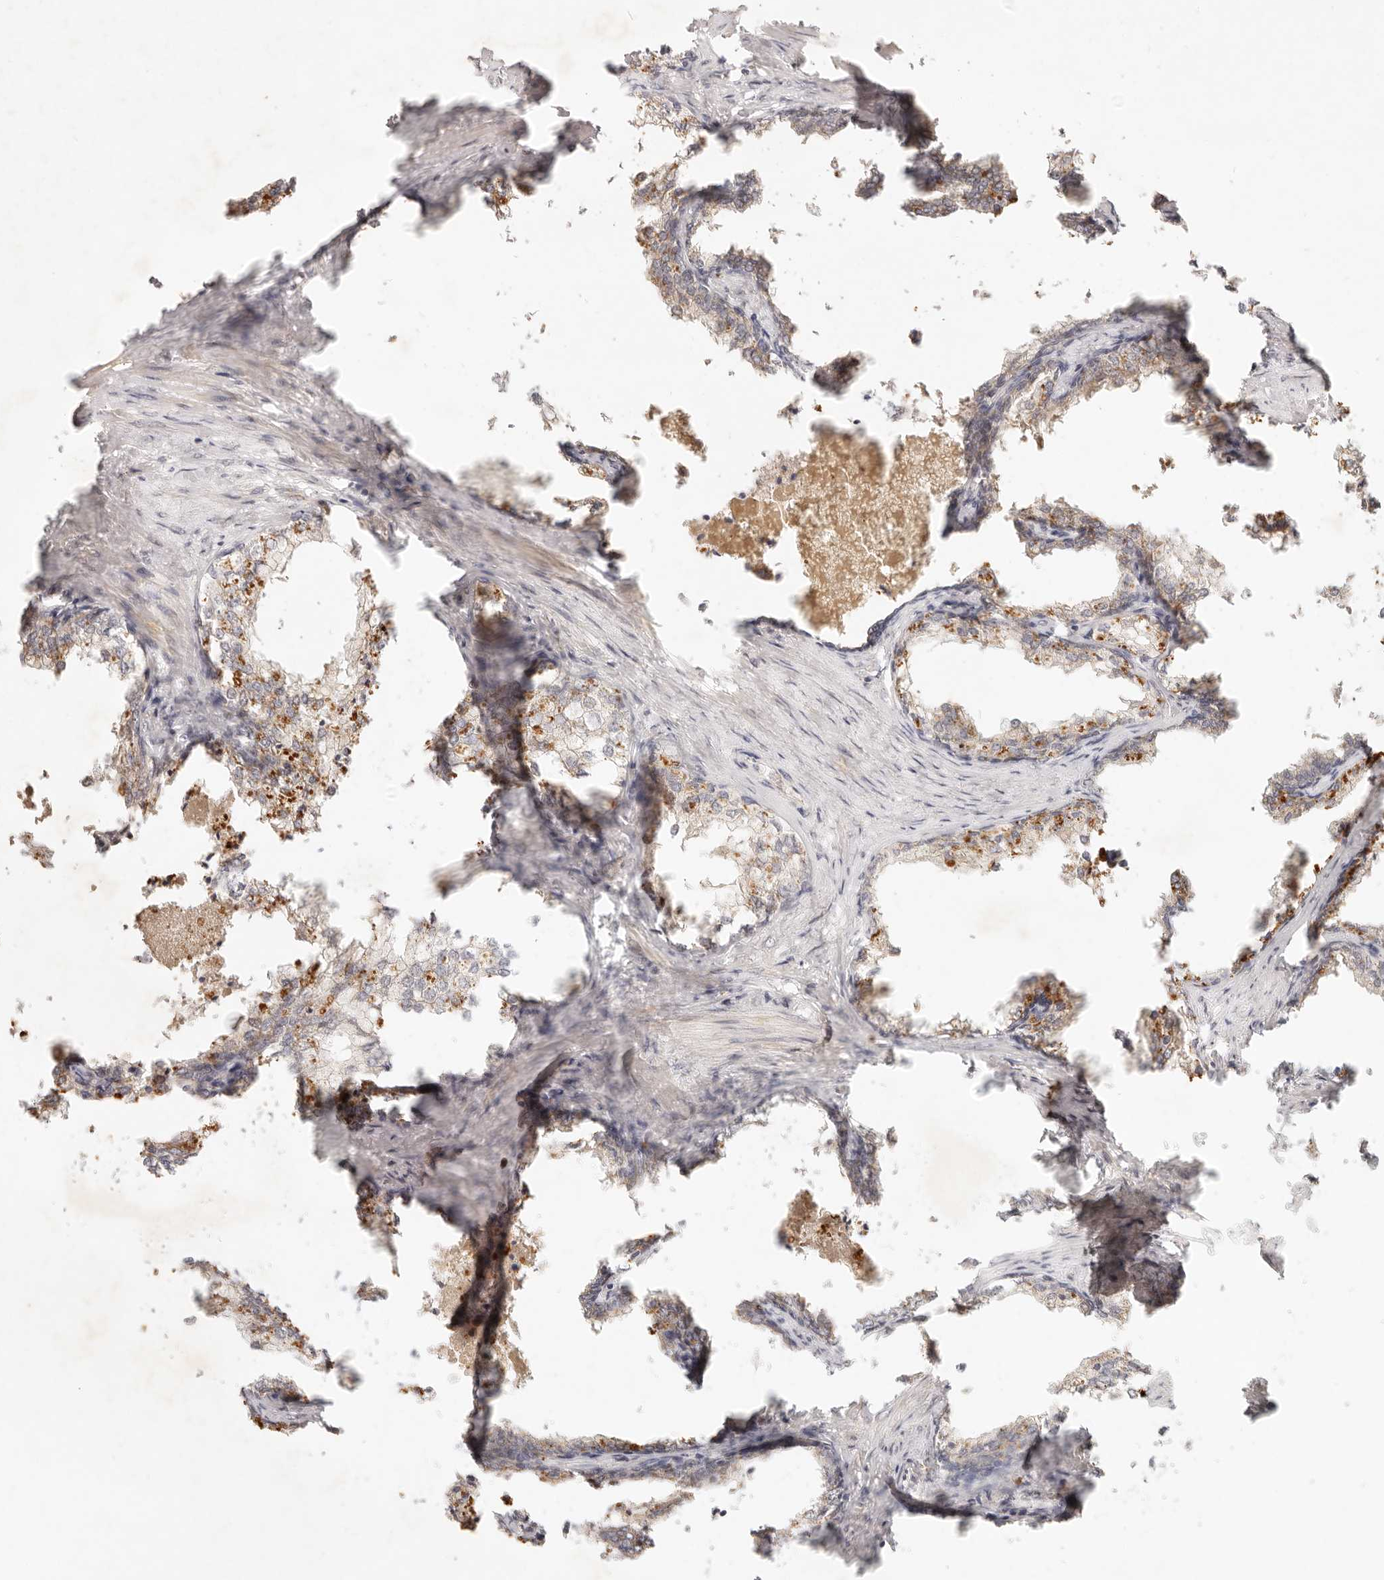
{"staining": {"intensity": "weak", "quantity": "<25%", "location": "cytoplasmic/membranous"}, "tissue": "prostate cancer", "cell_type": "Tumor cells", "image_type": "cancer", "snomed": [{"axis": "morphology", "description": "Adenocarcinoma, High grade"}, {"axis": "topography", "description": "Prostate"}], "caption": "Tumor cells show no significant positivity in prostate cancer (high-grade adenocarcinoma).", "gene": "UBXN11", "patient": {"sex": "male", "age": 58}}